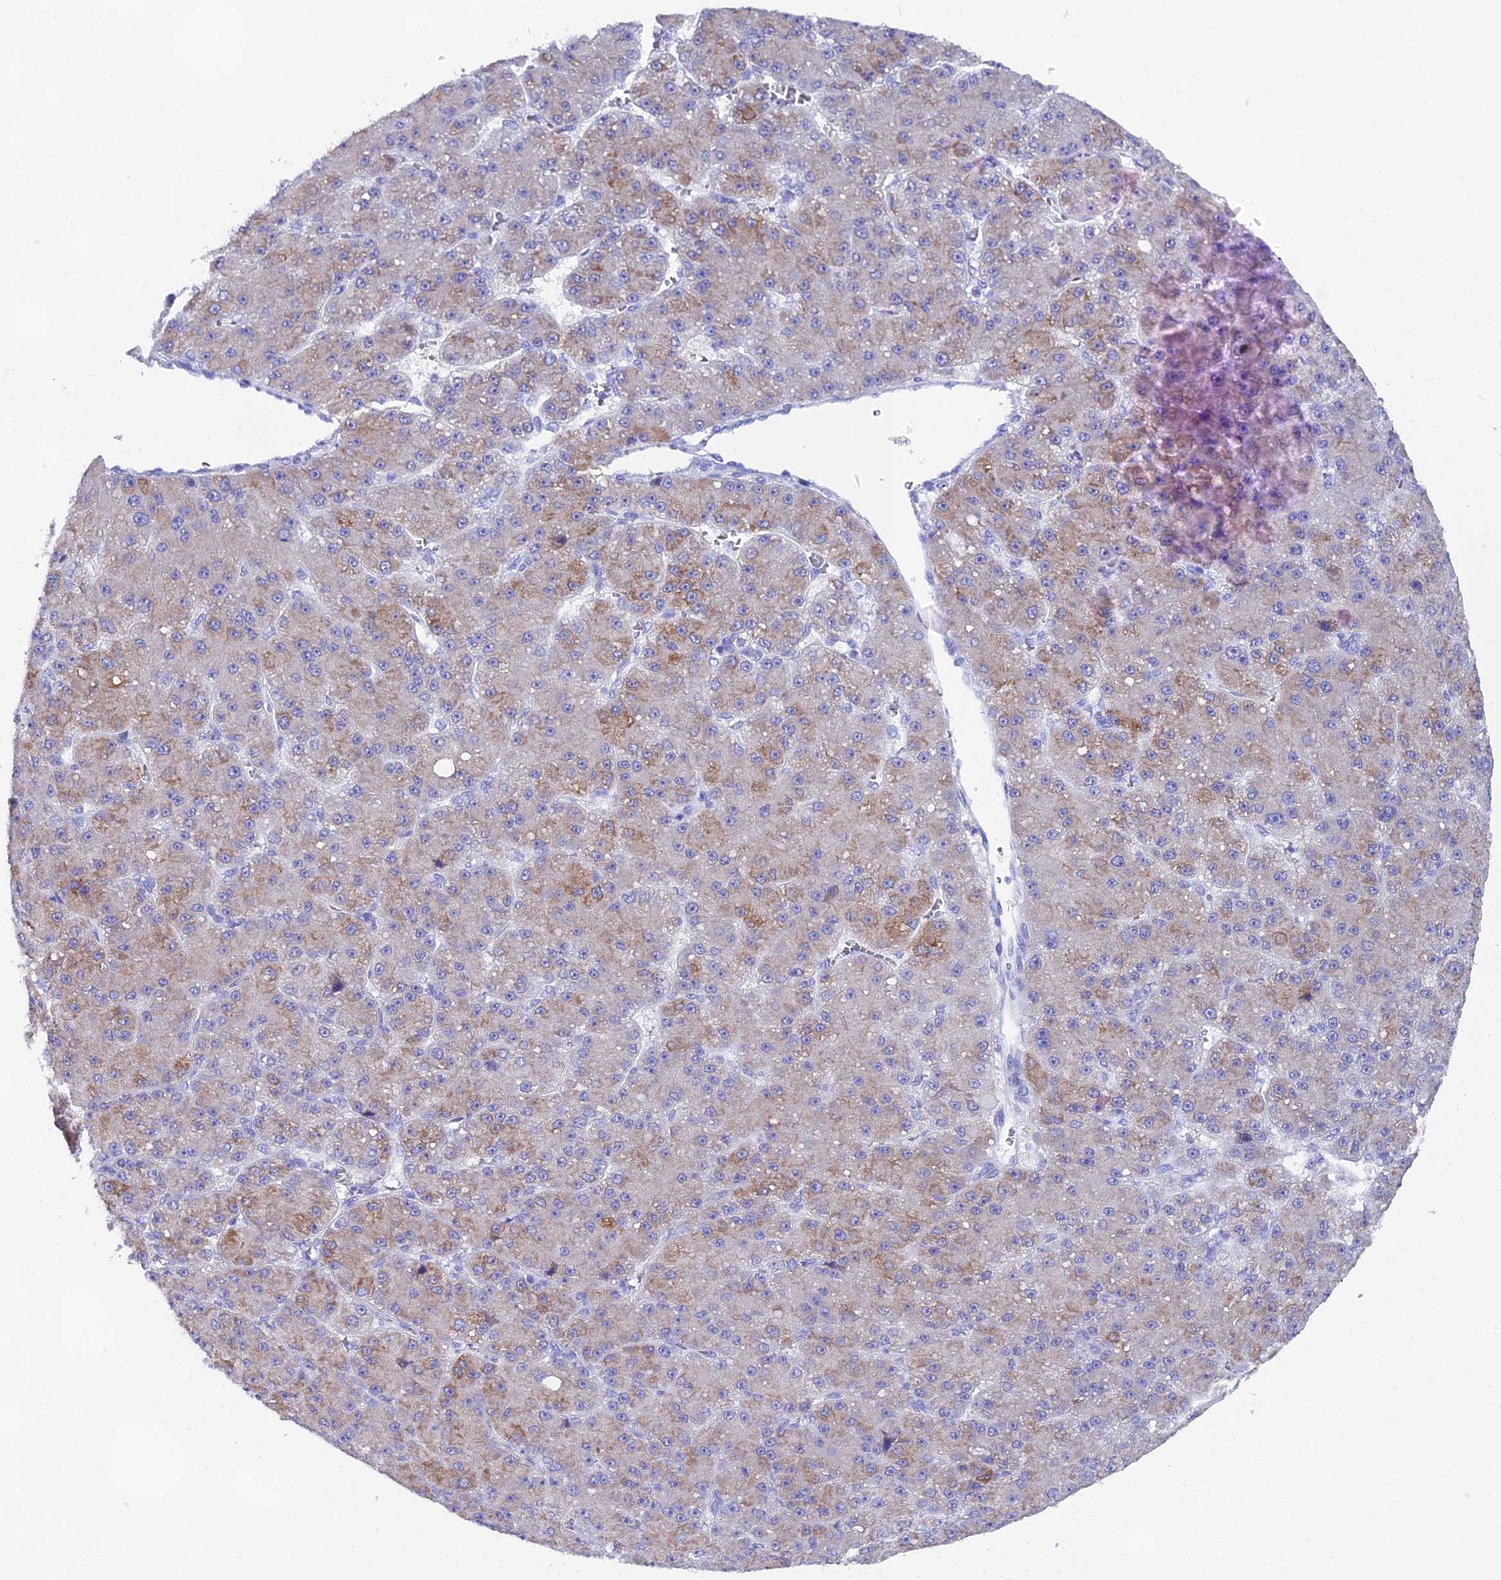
{"staining": {"intensity": "weak", "quantity": "<25%", "location": "cytoplasmic/membranous"}, "tissue": "liver cancer", "cell_type": "Tumor cells", "image_type": "cancer", "snomed": [{"axis": "morphology", "description": "Carcinoma, Hepatocellular, NOS"}, {"axis": "topography", "description": "Liver"}], "caption": "DAB (3,3'-diaminobenzidine) immunohistochemical staining of liver hepatocellular carcinoma reveals no significant expression in tumor cells.", "gene": "FKBP11", "patient": {"sex": "male", "age": 67}}